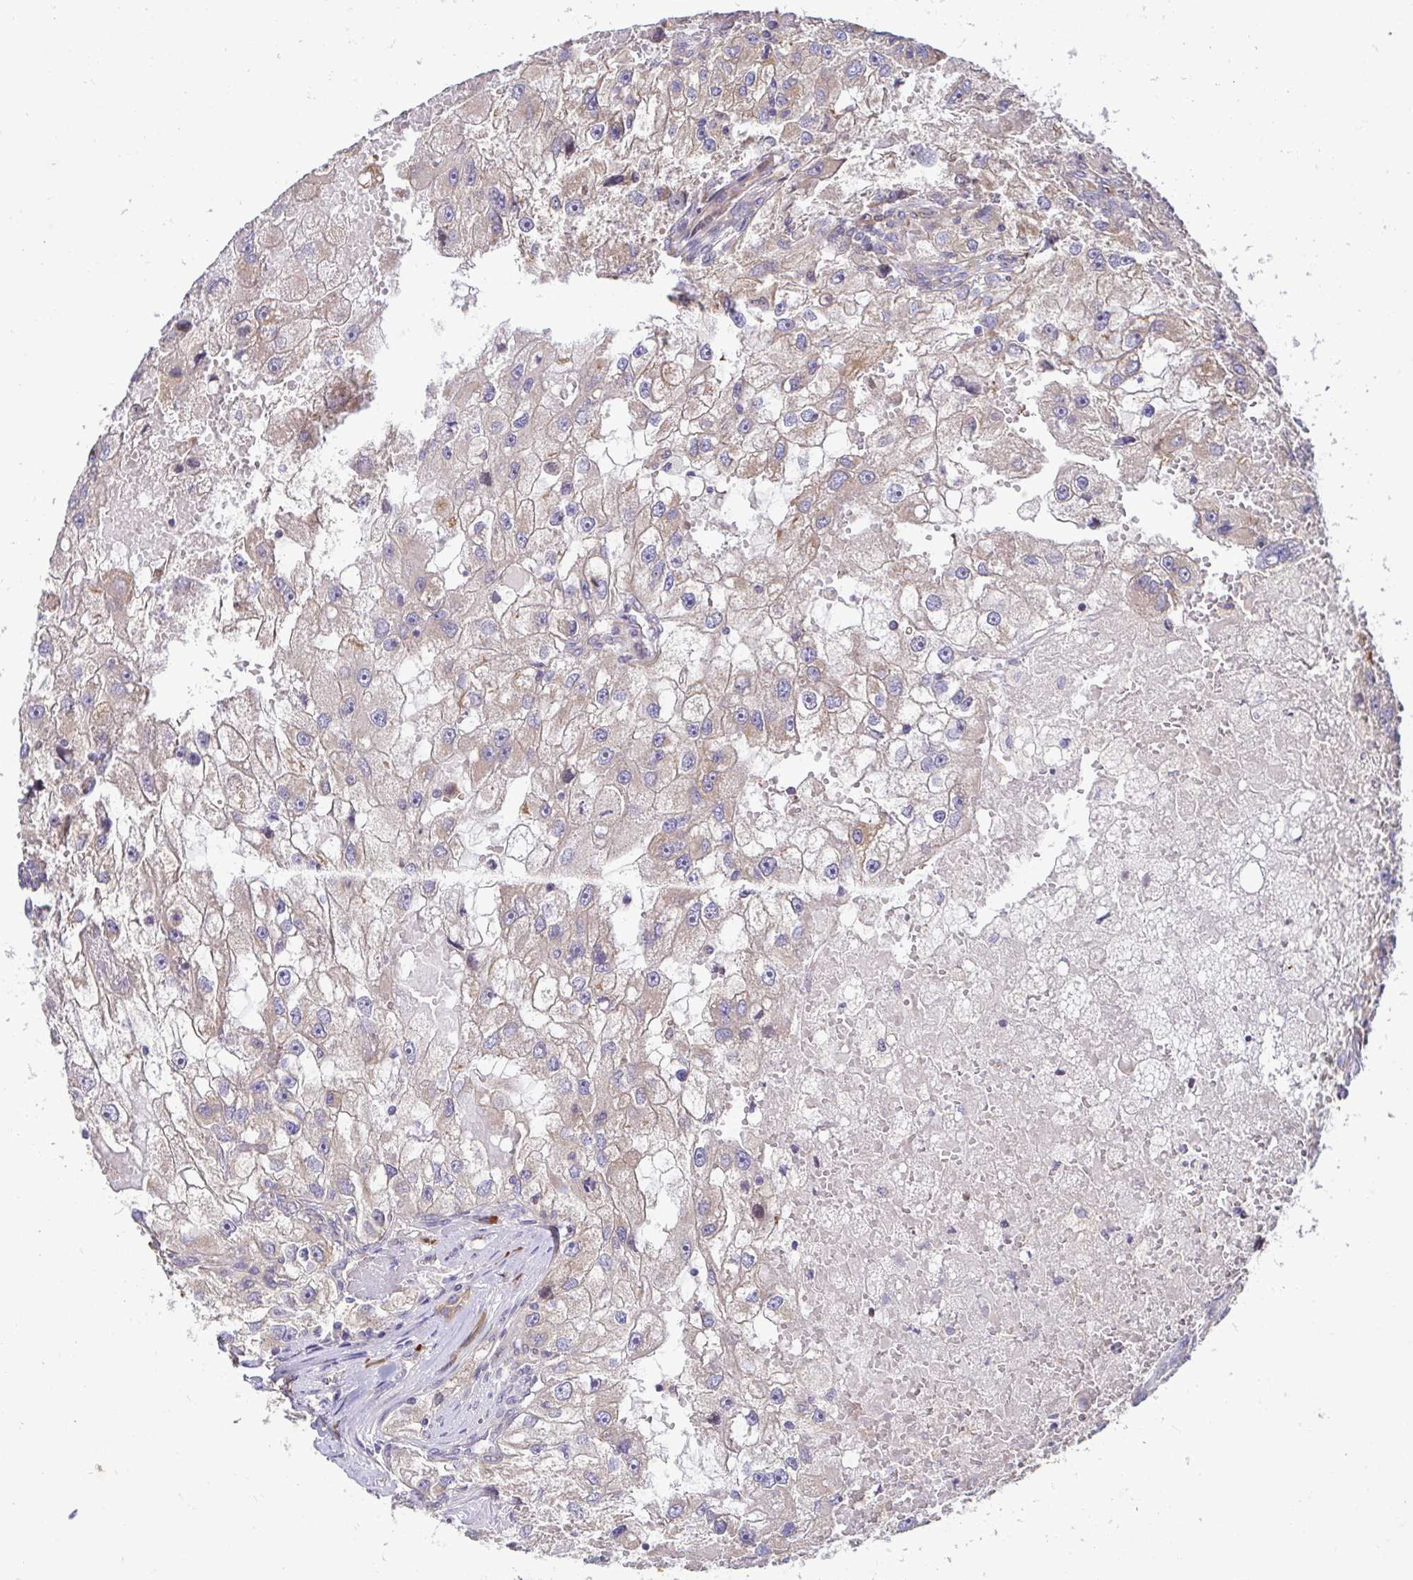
{"staining": {"intensity": "weak", "quantity": "25%-75%", "location": "cytoplasmic/membranous"}, "tissue": "renal cancer", "cell_type": "Tumor cells", "image_type": "cancer", "snomed": [{"axis": "morphology", "description": "Adenocarcinoma, NOS"}, {"axis": "topography", "description": "Kidney"}], "caption": "Immunohistochemistry (DAB (3,3'-diaminobenzidine)) staining of adenocarcinoma (renal) demonstrates weak cytoplasmic/membranous protein staining in about 25%-75% of tumor cells.", "gene": "ELP1", "patient": {"sex": "male", "age": 63}}